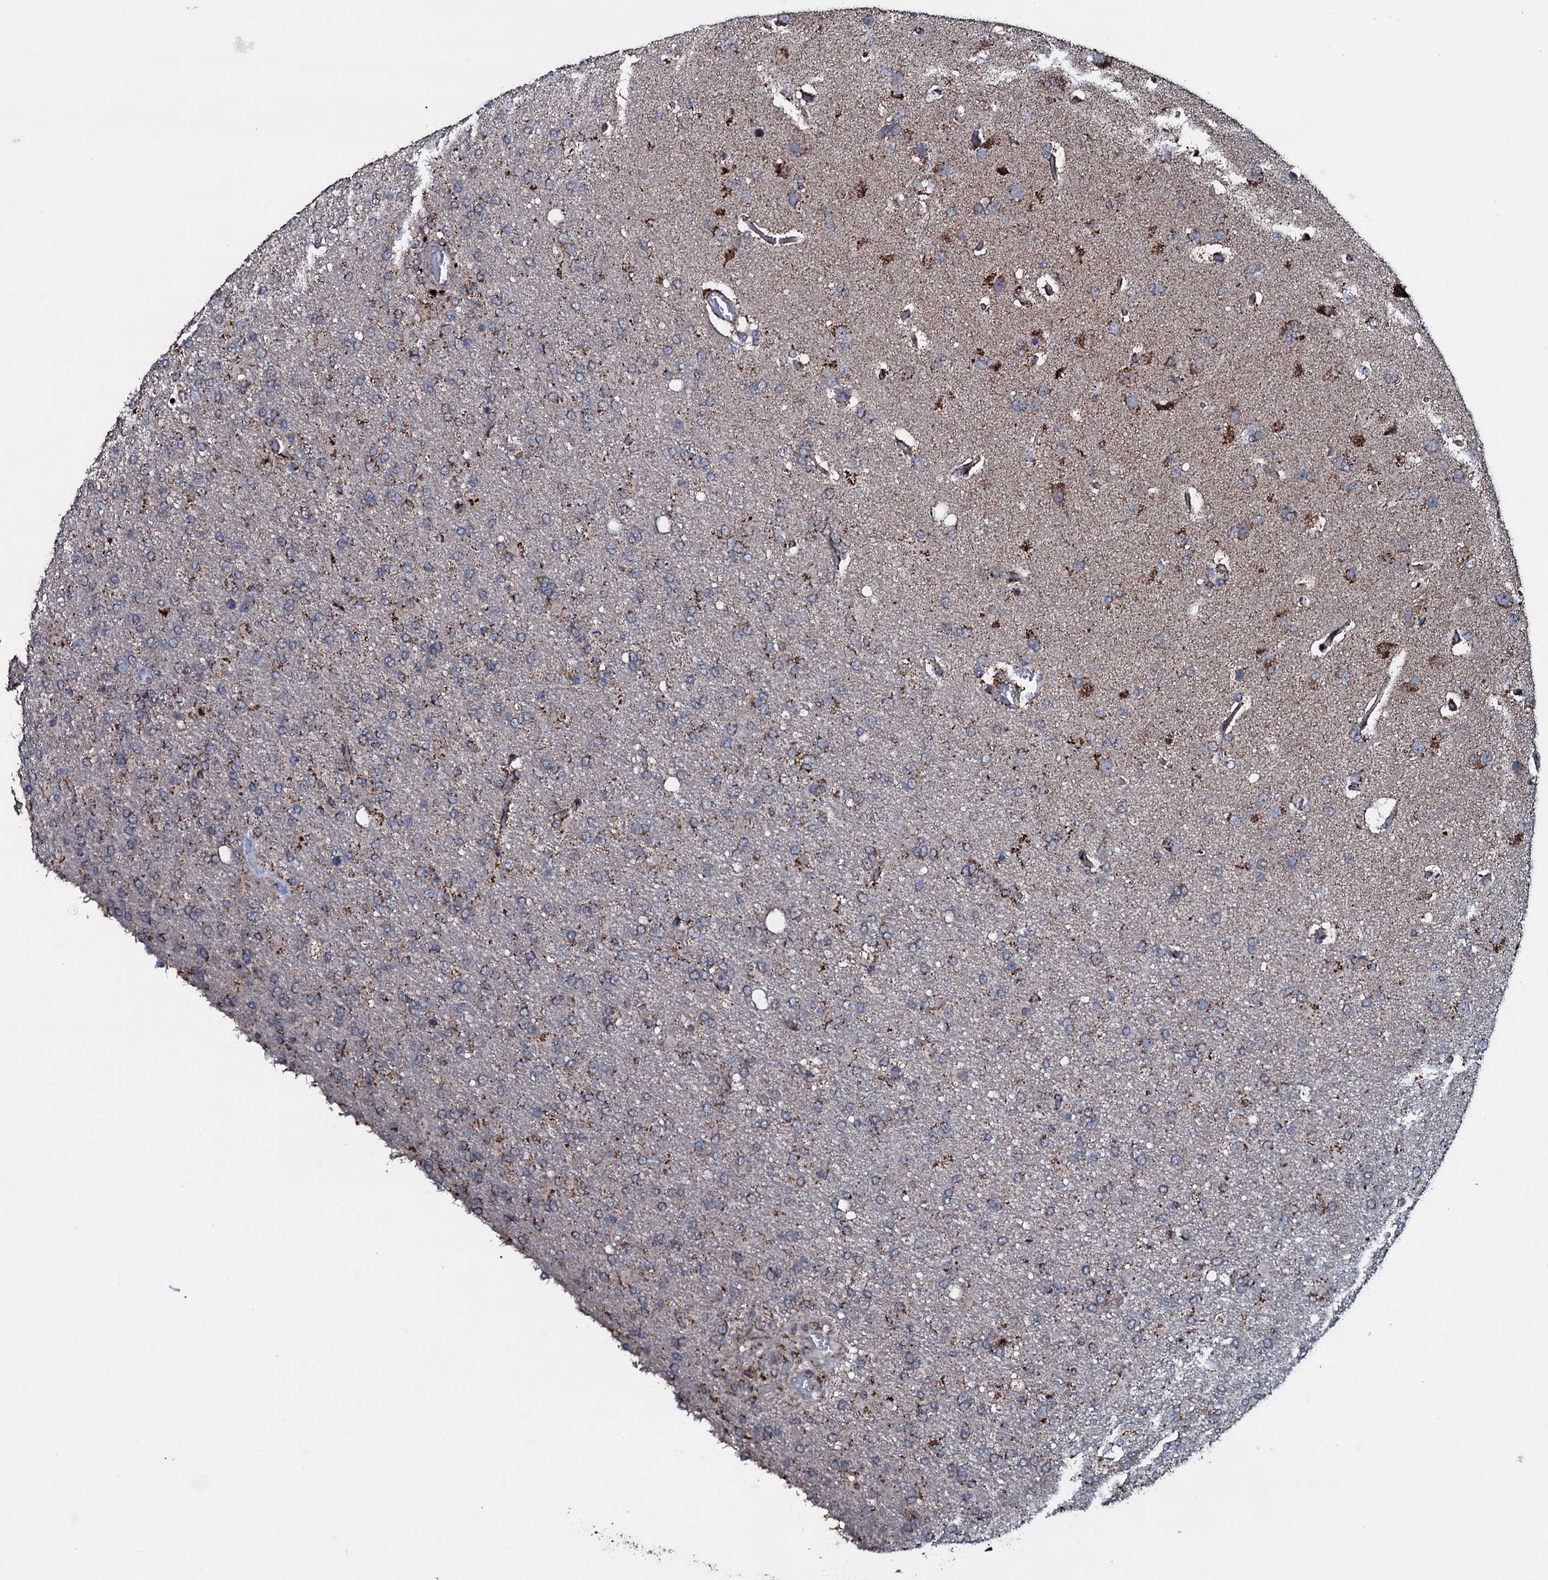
{"staining": {"intensity": "moderate", "quantity": "<25%", "location": "cytoplasmic/membranous"}, "tissue": "glioma", "cell_type": "Tumor cells", "image_type": "cancer", "snomed": [{"axis": "morphology", "description": "Glioma, malignant, High grade"}, {"axis": "topography", "description": "Brain"}], "caption": "Immunohistochemistry (IHC) (DAB) staining of human high-grade glioma (malignant) demonstrates moderate cytoplasmic/membranous protein expression in about <25% of tumor cells.", "gene": "DYNC2I2", "patient": {"sex": "female", "age": 74}}